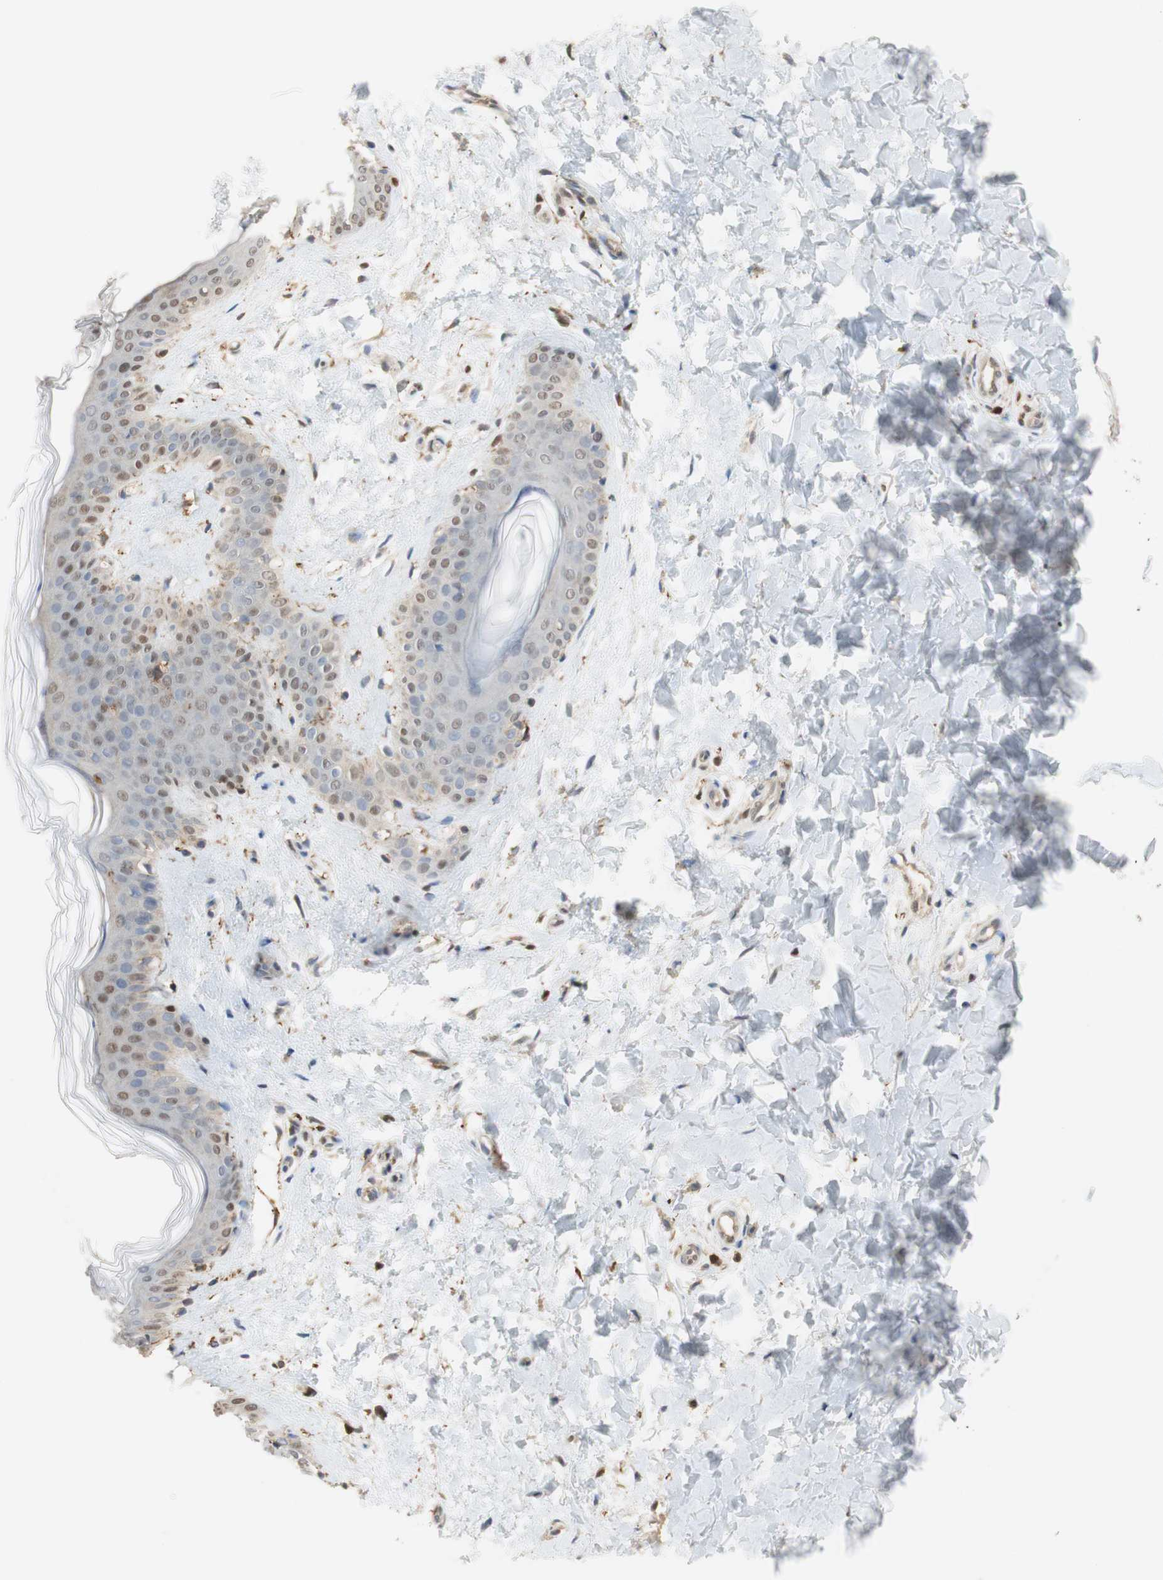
{"staining": {"intensity": "moderate", "quantity": ">75%", "location": "nuclear"}, "tissue": "skin", "cell_type": "Fibroblasts", "image_type": "normal", "snomed": [{"axis": "morphology", "description": "Normal tissue, NOS"}, {"axis": "topography", "description": "Skin"}], "caption": "A brown stain highlights moderate nuclear positivity of a protein in fibroblasts of benign human skin.", "gene": "NAP1L4", "patient": {"sex": "female", "age": 41}}